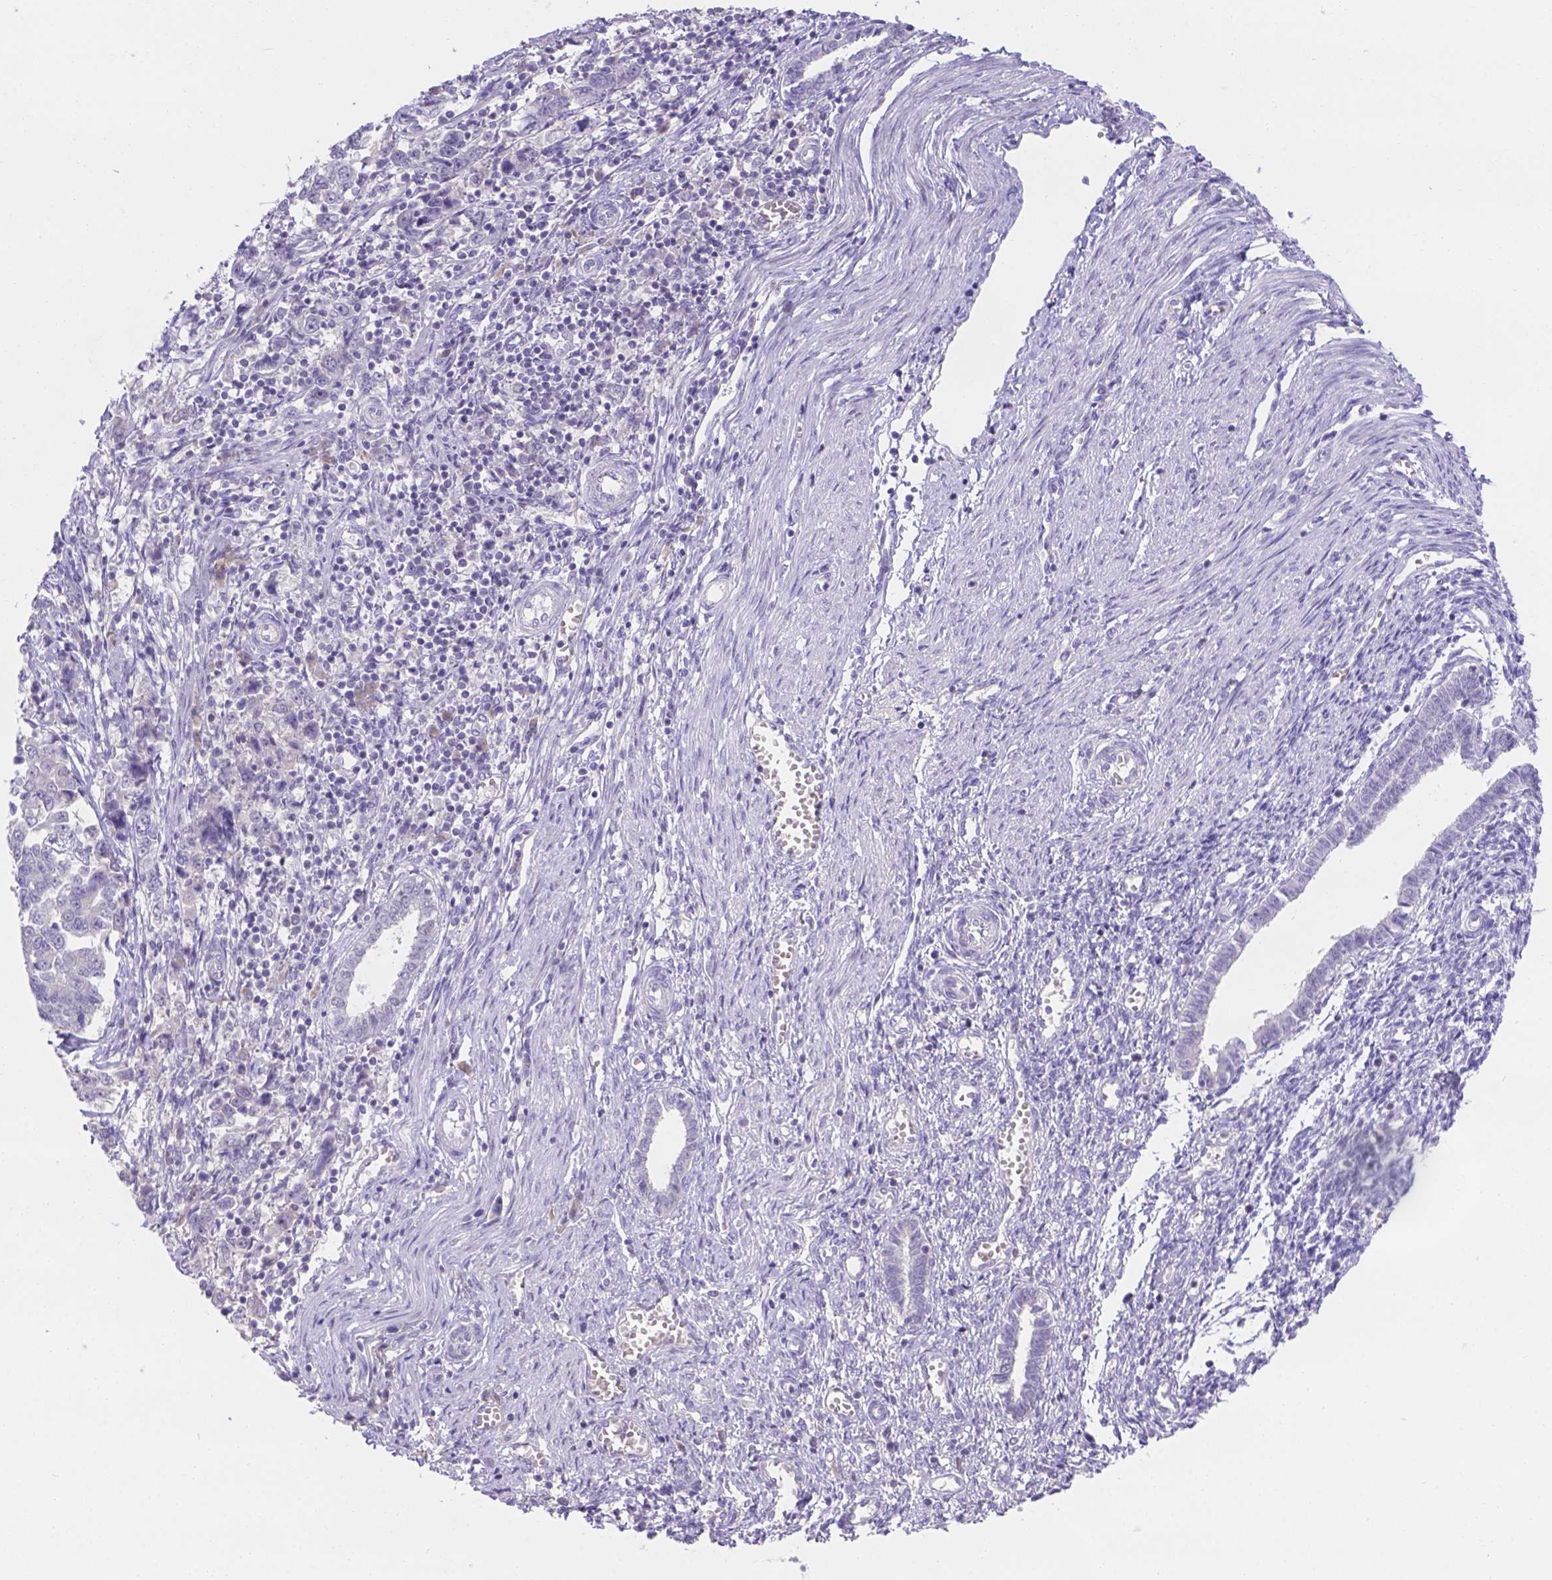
{"staining": {"intensity": "negative", "quantity": "none", "location": "none"}, "tissue": "endometrial cancer", "cell_type": "Tumor cells", "image_type": "cancer", "snomed": [{"axis": "morphology", "description": "Adenocarcinoma, NOS"}, {"axis": "topography", "description": "Endometrium"}], "caption": "Immunohistochemistry (IHC) micrograph of adenocarcinoma (endometrial) stained for a protein (brown), which displays no positivity in tumor cells.", "gene": "CD96", "patient": {"sex": "female", "age": 43}}